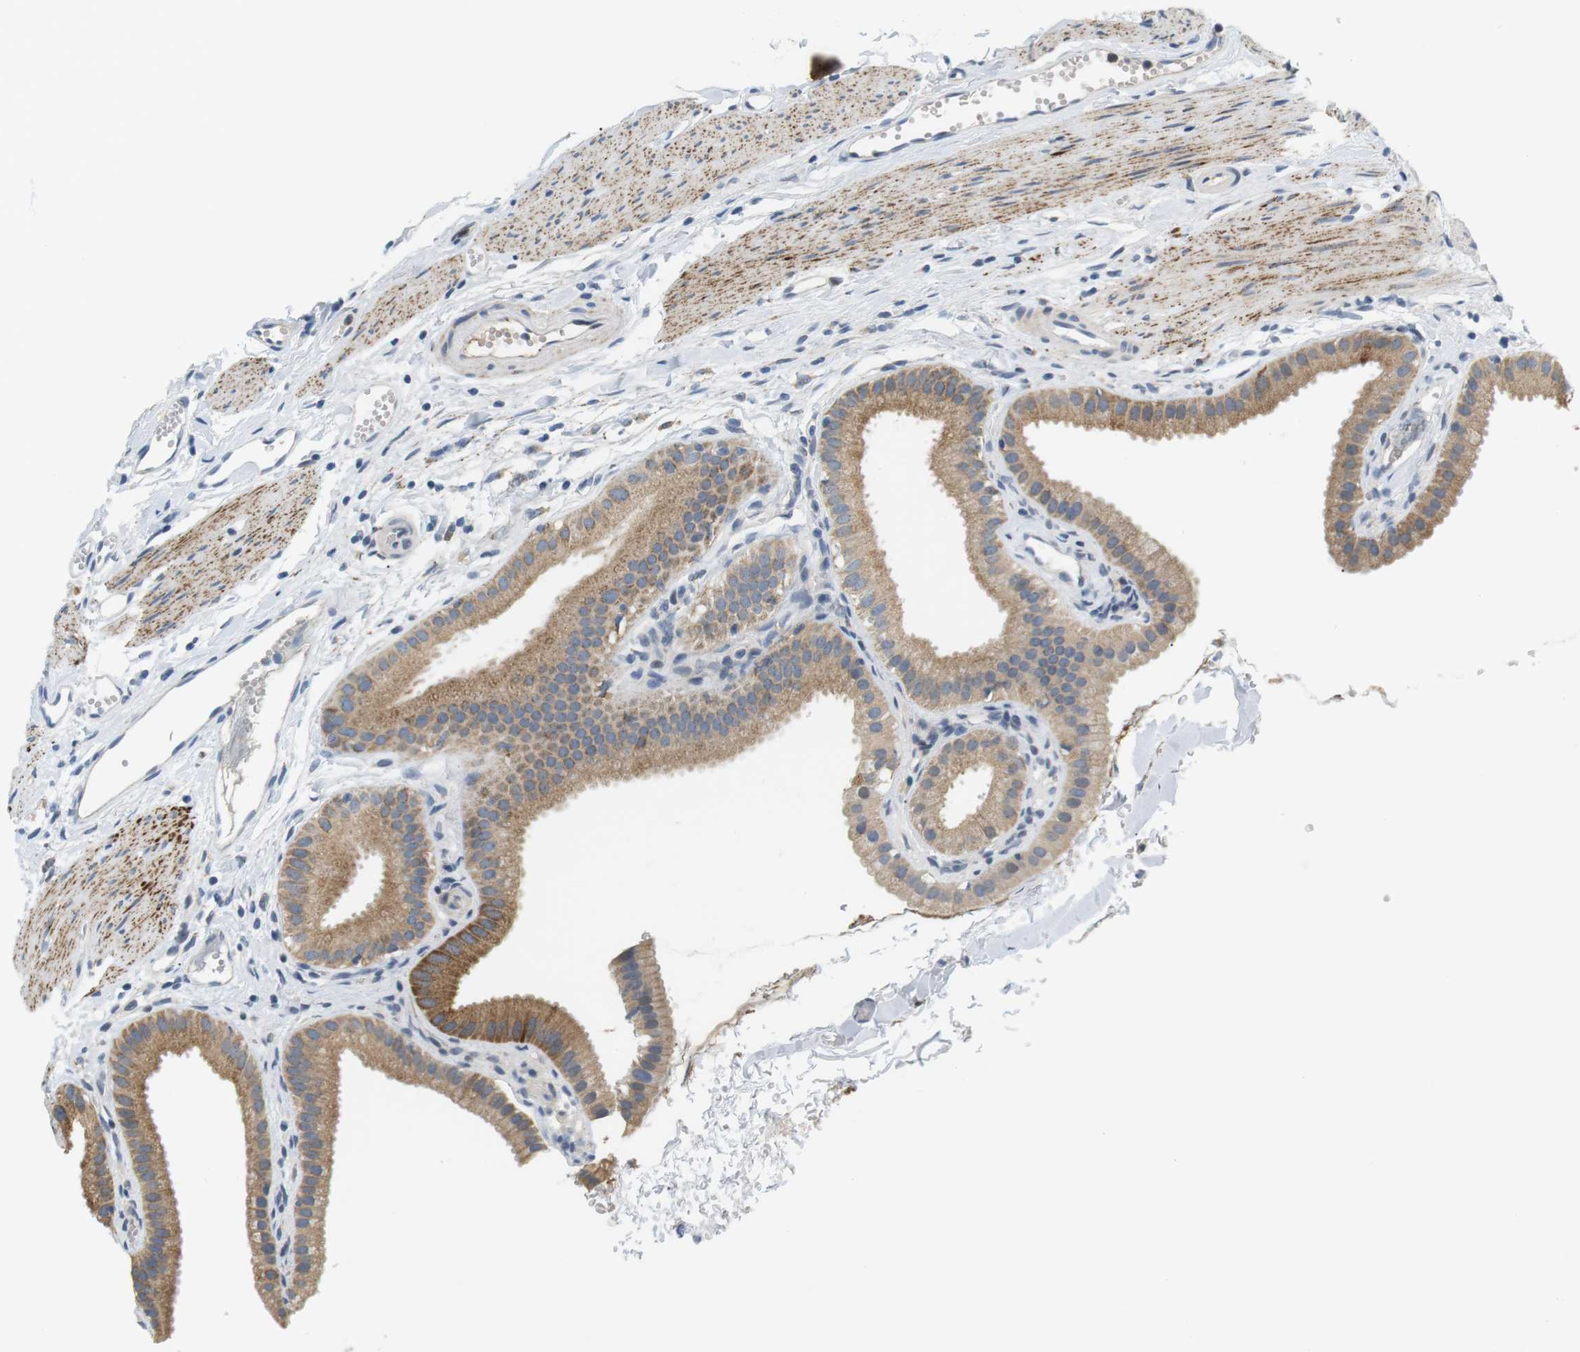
{"staining": {"intensity": "moderate", "quantity": ">75%", "location": "cytoplasmic/membranous"}, "tissue": "gallbladder", "cell_type": "Glandular cells", "image_type": "normal", "snomed": [{"axis": "morphology", "description": "Normal tissue, NOS"}, {"axis": "topography", "description": "Gallbladder"}], "caption": "Immunohistochemistry (DAB (3,3'-diaminobenzidine)) staining of benign gallbladder displays moderate cytoplasmic/membranous protein staining in approximately >75% of glandular cells. The staining was performed using DAB (3,3'-diaminobenzidine), with brown indicating positive protein expression. Nuclei are stained blue with hematoxylin.", "gene": "CD300E", "patient": {"sex": "female", "age": 64}}